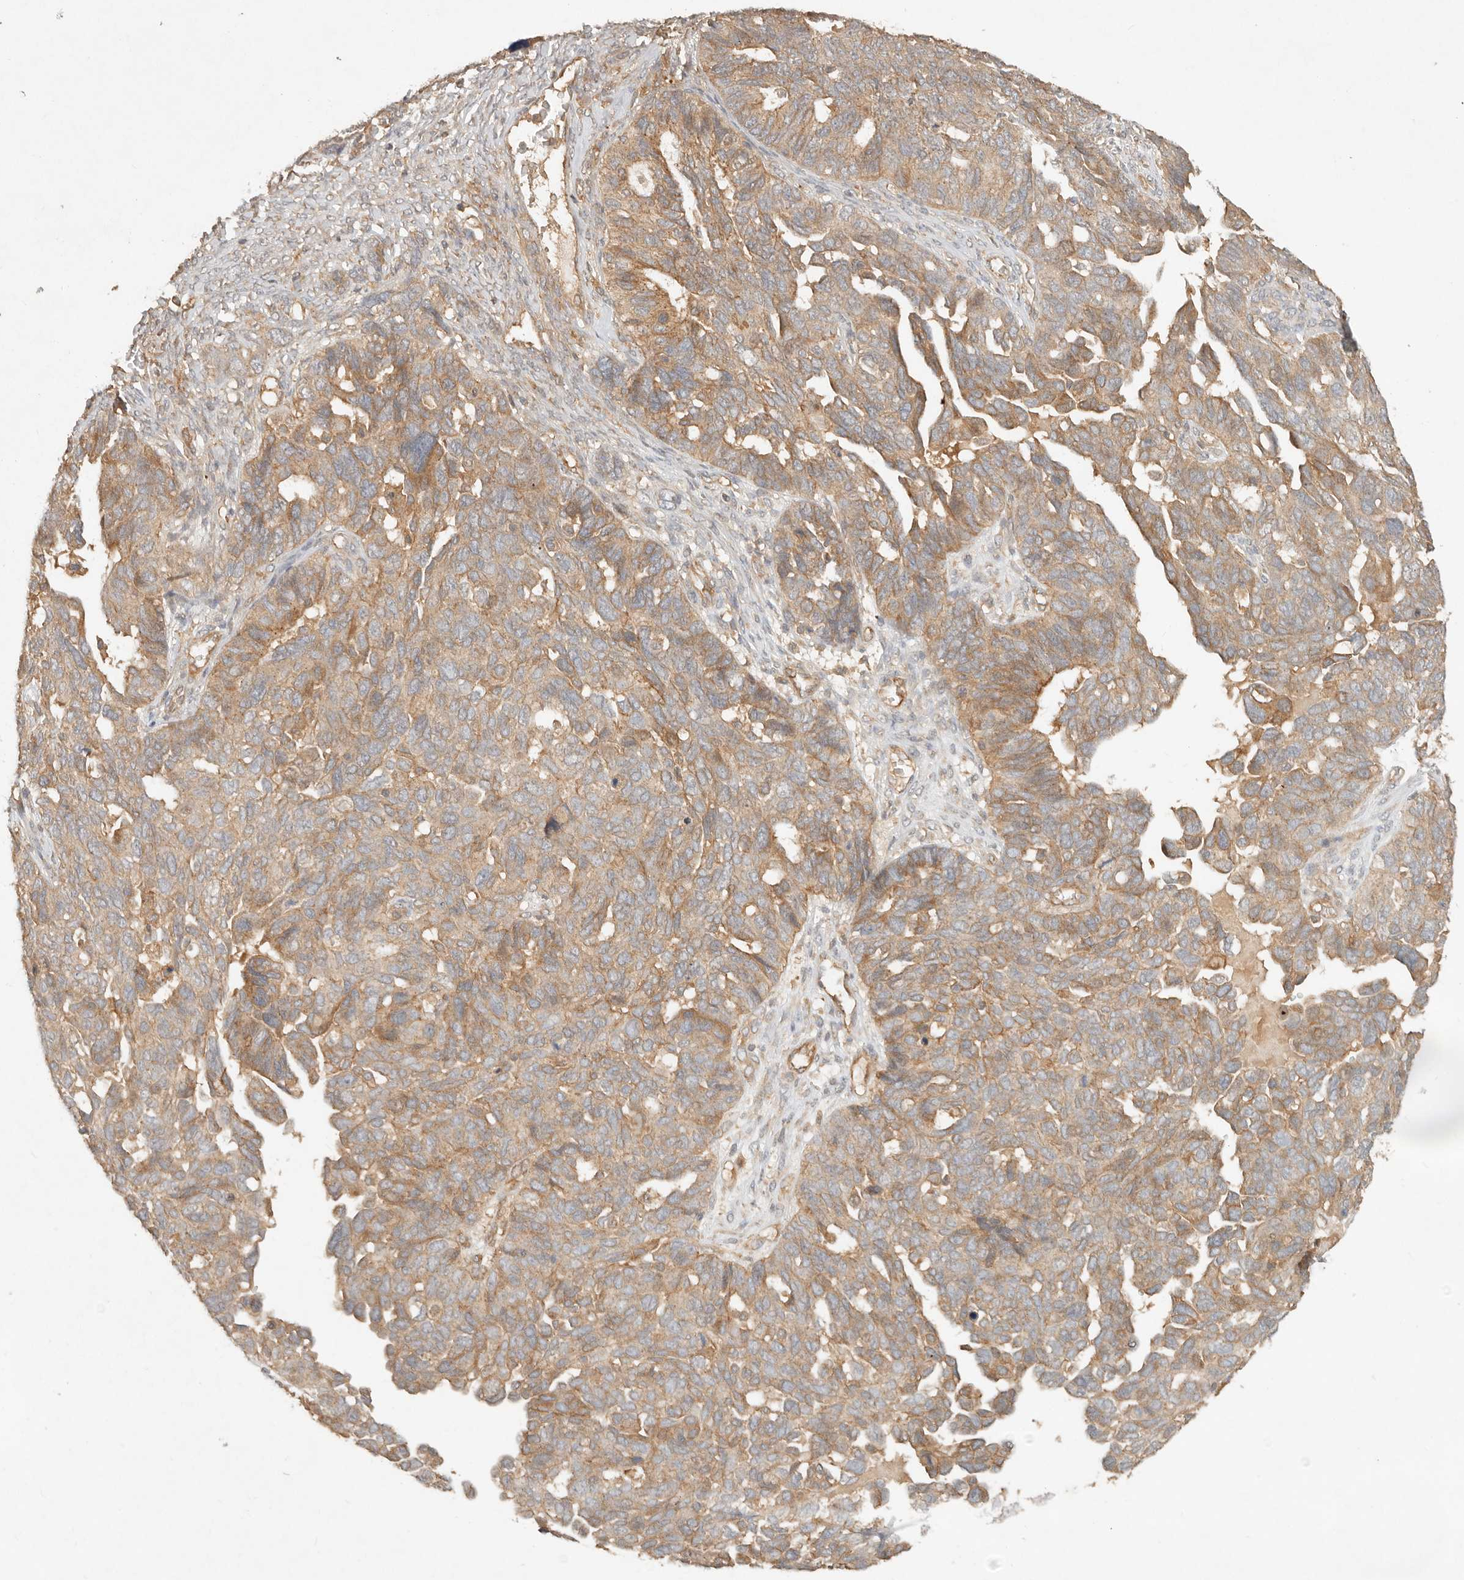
{"staining": {"intensity": "moderate", "quantity": ">75%", "location": "cytoplasmic/membranous"}, "tissue": "ovarian cancer", "cell_type": "Tumor cells", "image_type": "cancer", "snomed": [{"axis": "morphology", "description": "Cystadenocarcinoma, serous, NOS"}, {"axis": "topography", "description": "Ovary"}], "caption": "A histopathology image of human serous cystadenocarcinoma (ovarian) stained for a protein exhibits moderate cytoplasmic/membranous brown staining in tumor cells.", "gene": "HECTD3", "patient": {"sex": "female", "age": 79}}